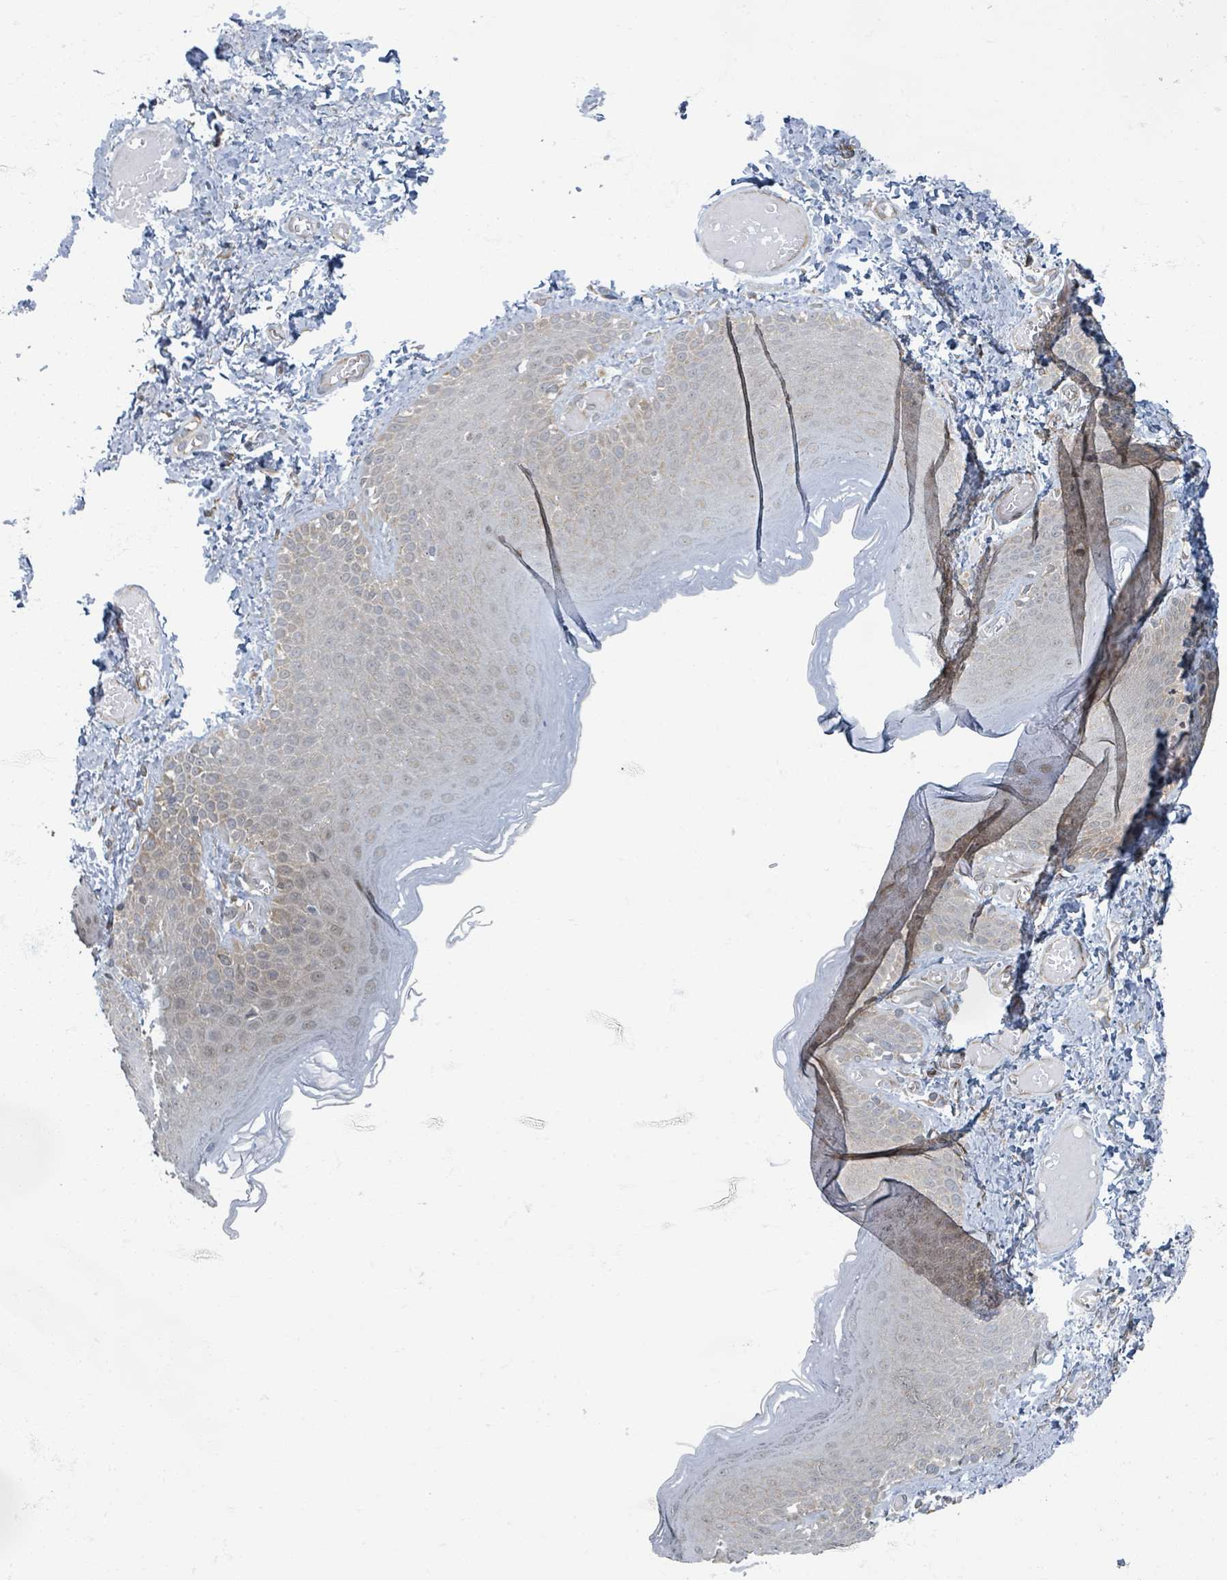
{"staining": {"intensity": "weak", "quantity": ">75%", "location": "cytoplasmic/membranous,nuclear"}, "tissue": "skin", "cell_type": "Epidermal cells", "image_type": "normal", "snomed": [{"axis": "morphology", "description": "Normal tissue, NOS"}, {"axis": "topography", "description": "Anal"}], "caption": "Immunohistochemical staining of normal human skin displays low levels of weak cytoplasmic/membranous,nuclear staining in about >75% of epidermal cells. (brown staining indicates protein expression, while blue staining denotes nuclei).", "gene": "INTS15", "patient": {"sex": "female", "age": 40}}